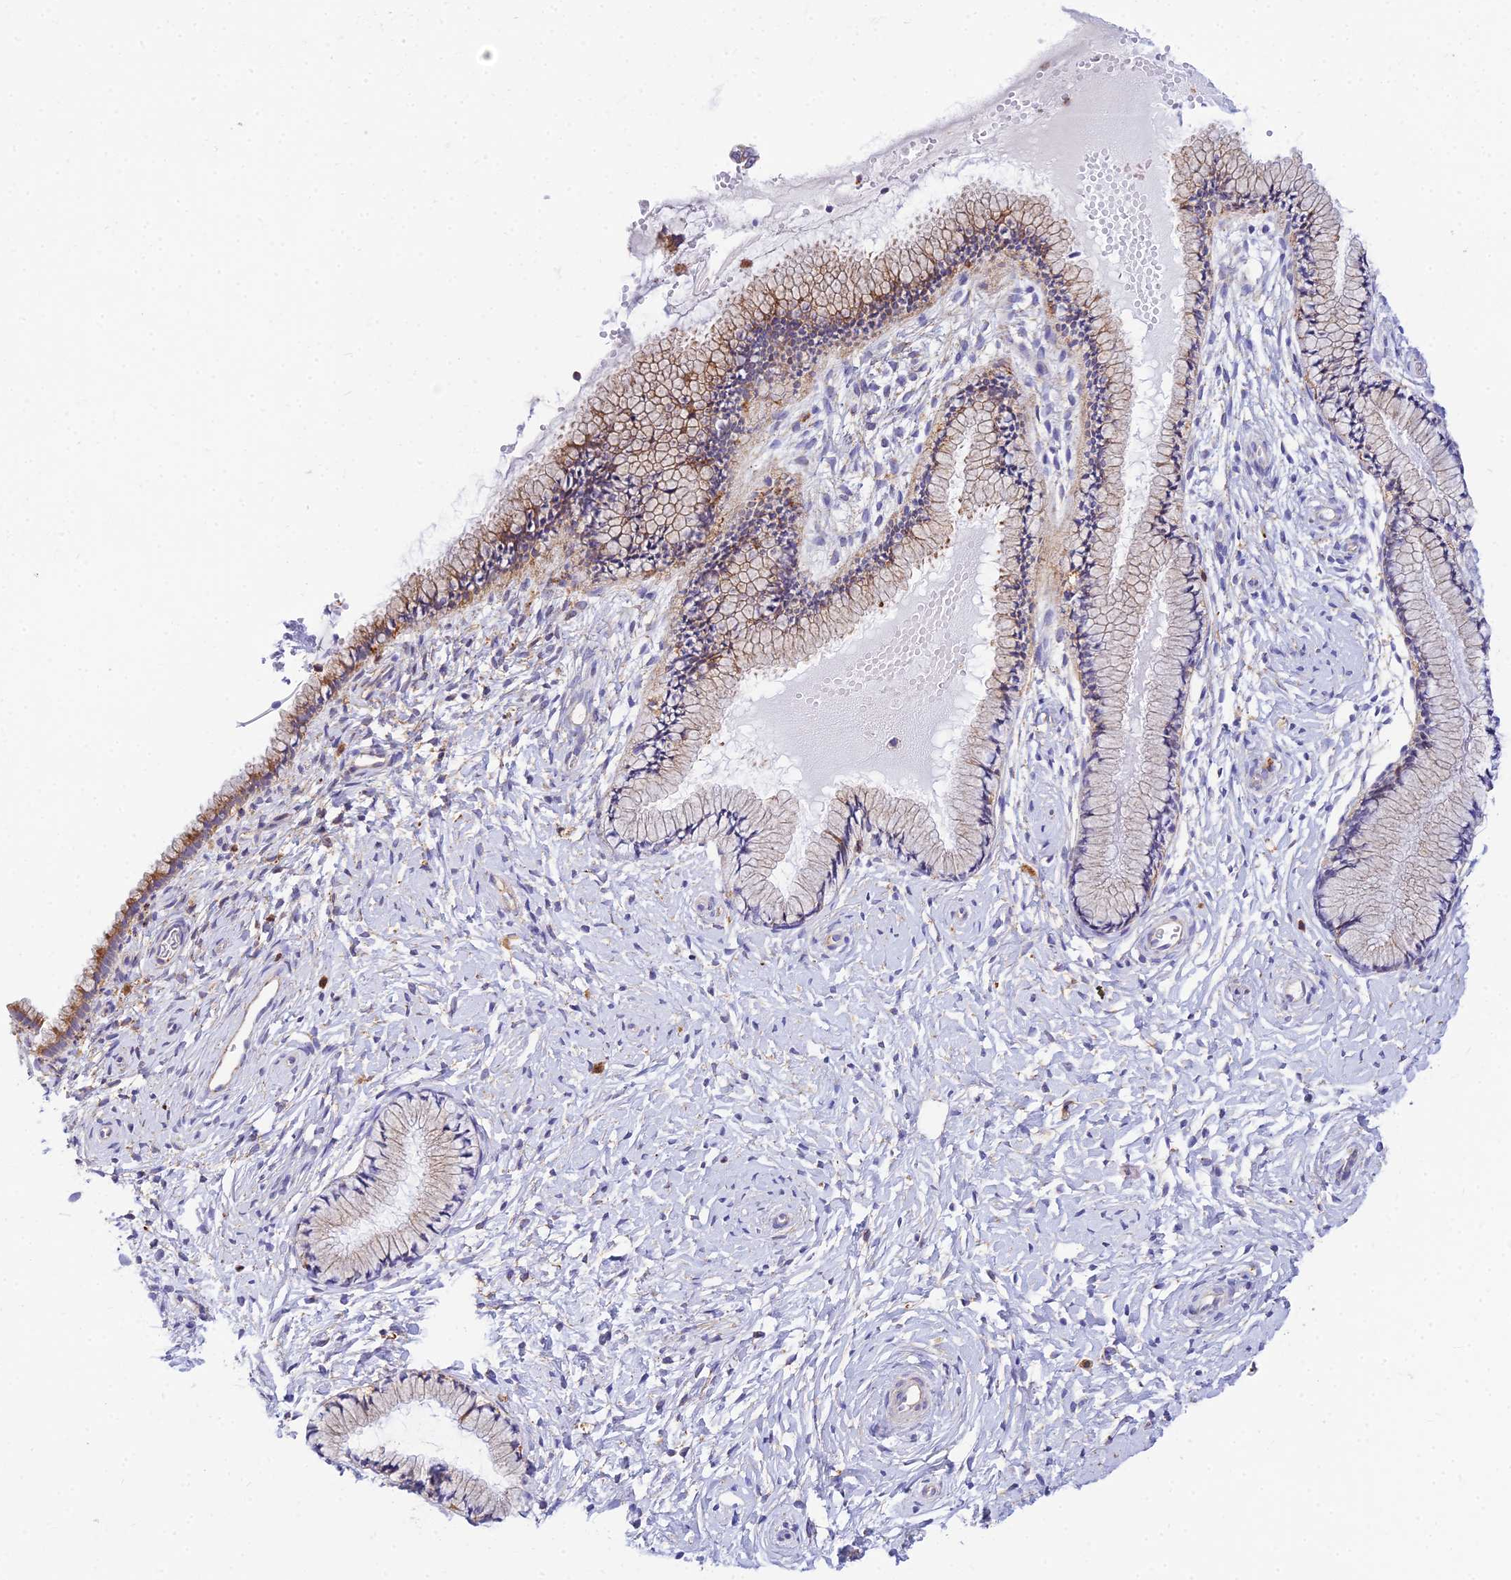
{"staining": {"intensity": "moderate", "quantity": "25%-75%", "location": "cytoplasmic/membranous"}, "tissue": "cervix", "cell_type": "Glandular cells", "image_type": "normal", "snomed": [{"axis": "morphology", "description": "Normal tissue, NOS"}, {"axis": "topography", "description": "Cervix"}], "caption": "Protein expression analysis of benign cervix demonstrates moderate cytoplasmic/membranous positivity in about 25%-75% of glandular cells. The protein of interest is shown in brown color, while the nuclei are stained blue.", "gene": "ARL8A", "patient": {"sex": "female", "age": 33}}